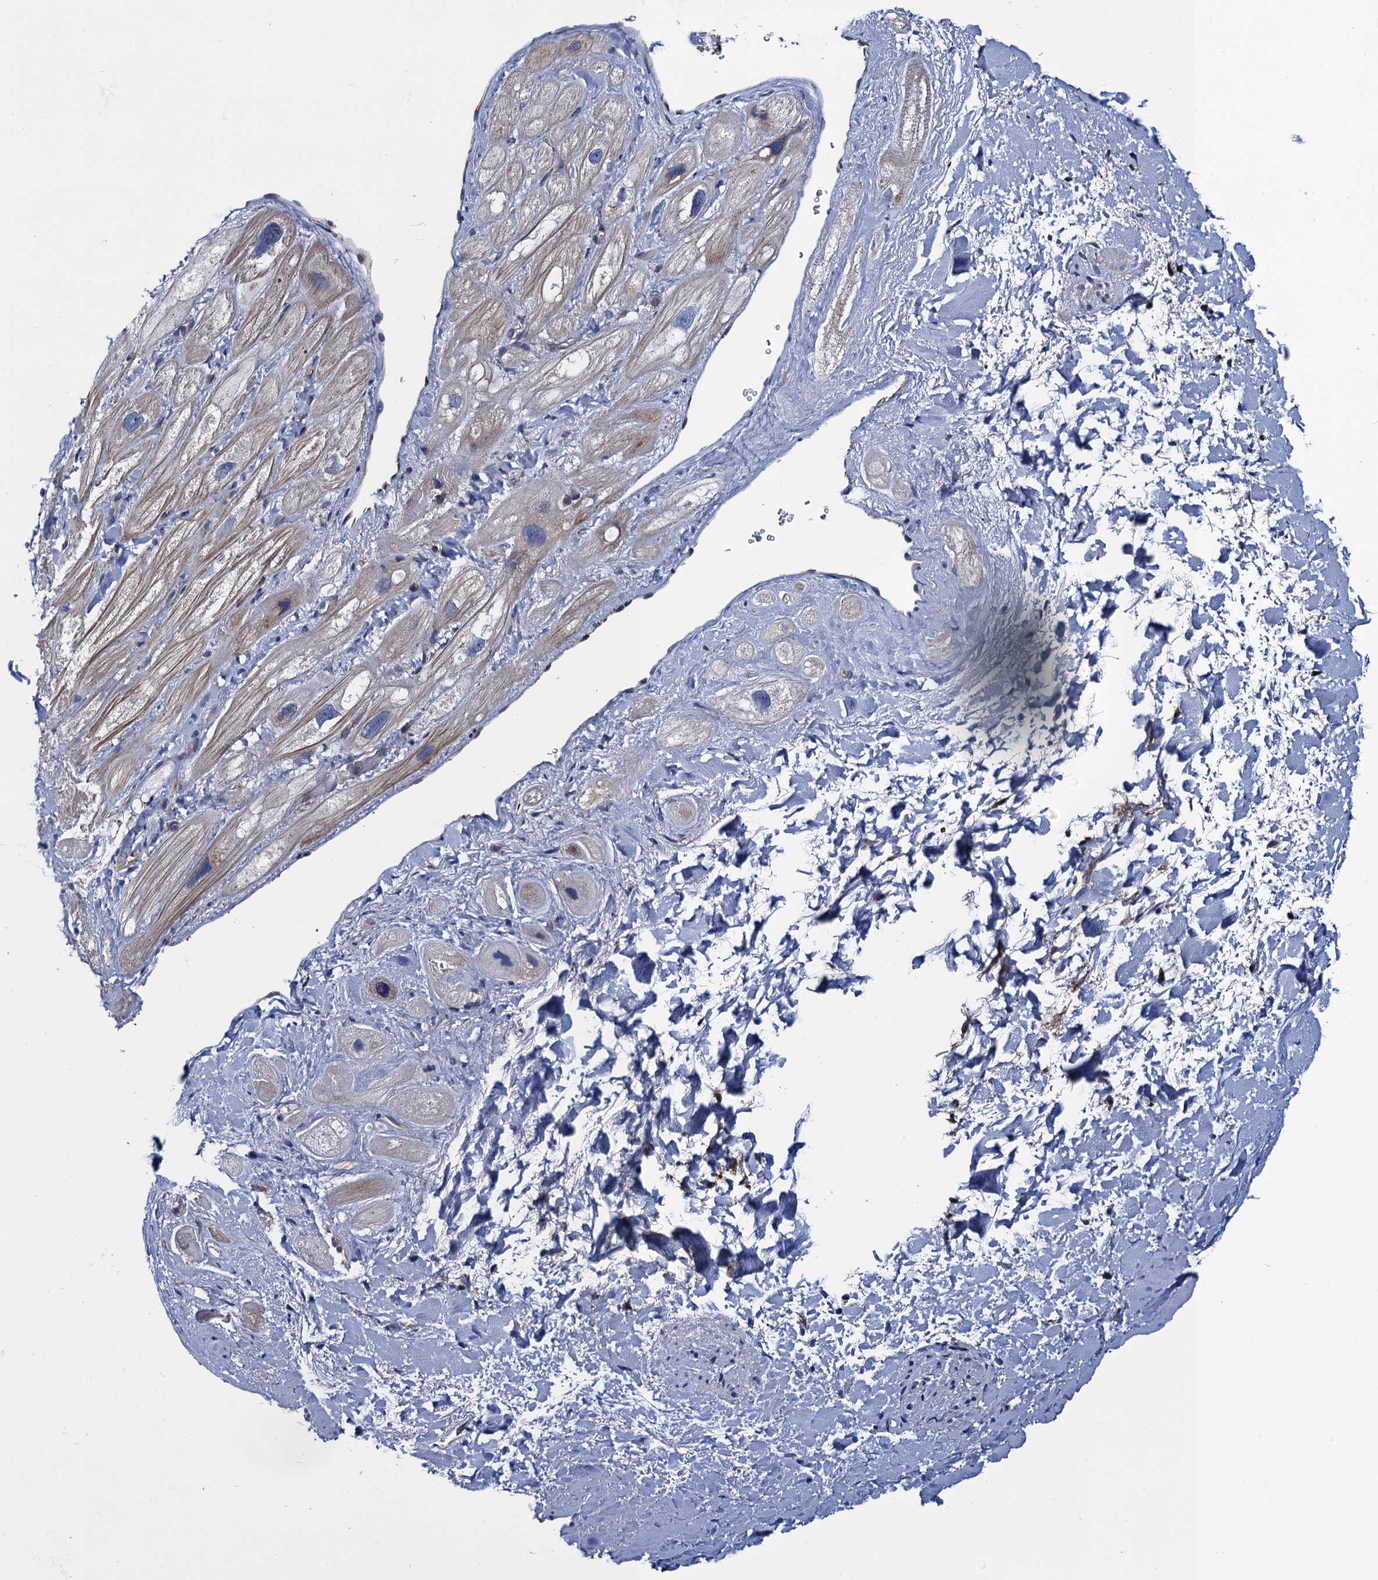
{"staining": {"intensity": "moderate", "quantity": "25%-75%", "location": "cytoplasmic/membranous"}, "tissue": "heart muscle", "cell_type": "Cardiomyocytes", "image_type": "normal", "snomed": [{"axis": "morphology", "description": "Normal tissue, NOS"}, {"axis": "topography", "description": "Heart"}], "caption": "This is a histology image of immunohistochemistry (IHC) staining of benign heart muscle, which shows moderate expression in the cytoplasmic/membranous of cardiomyocytes.", "gene": "PGLS", "patient": {"sex": "male", "age": 49}}